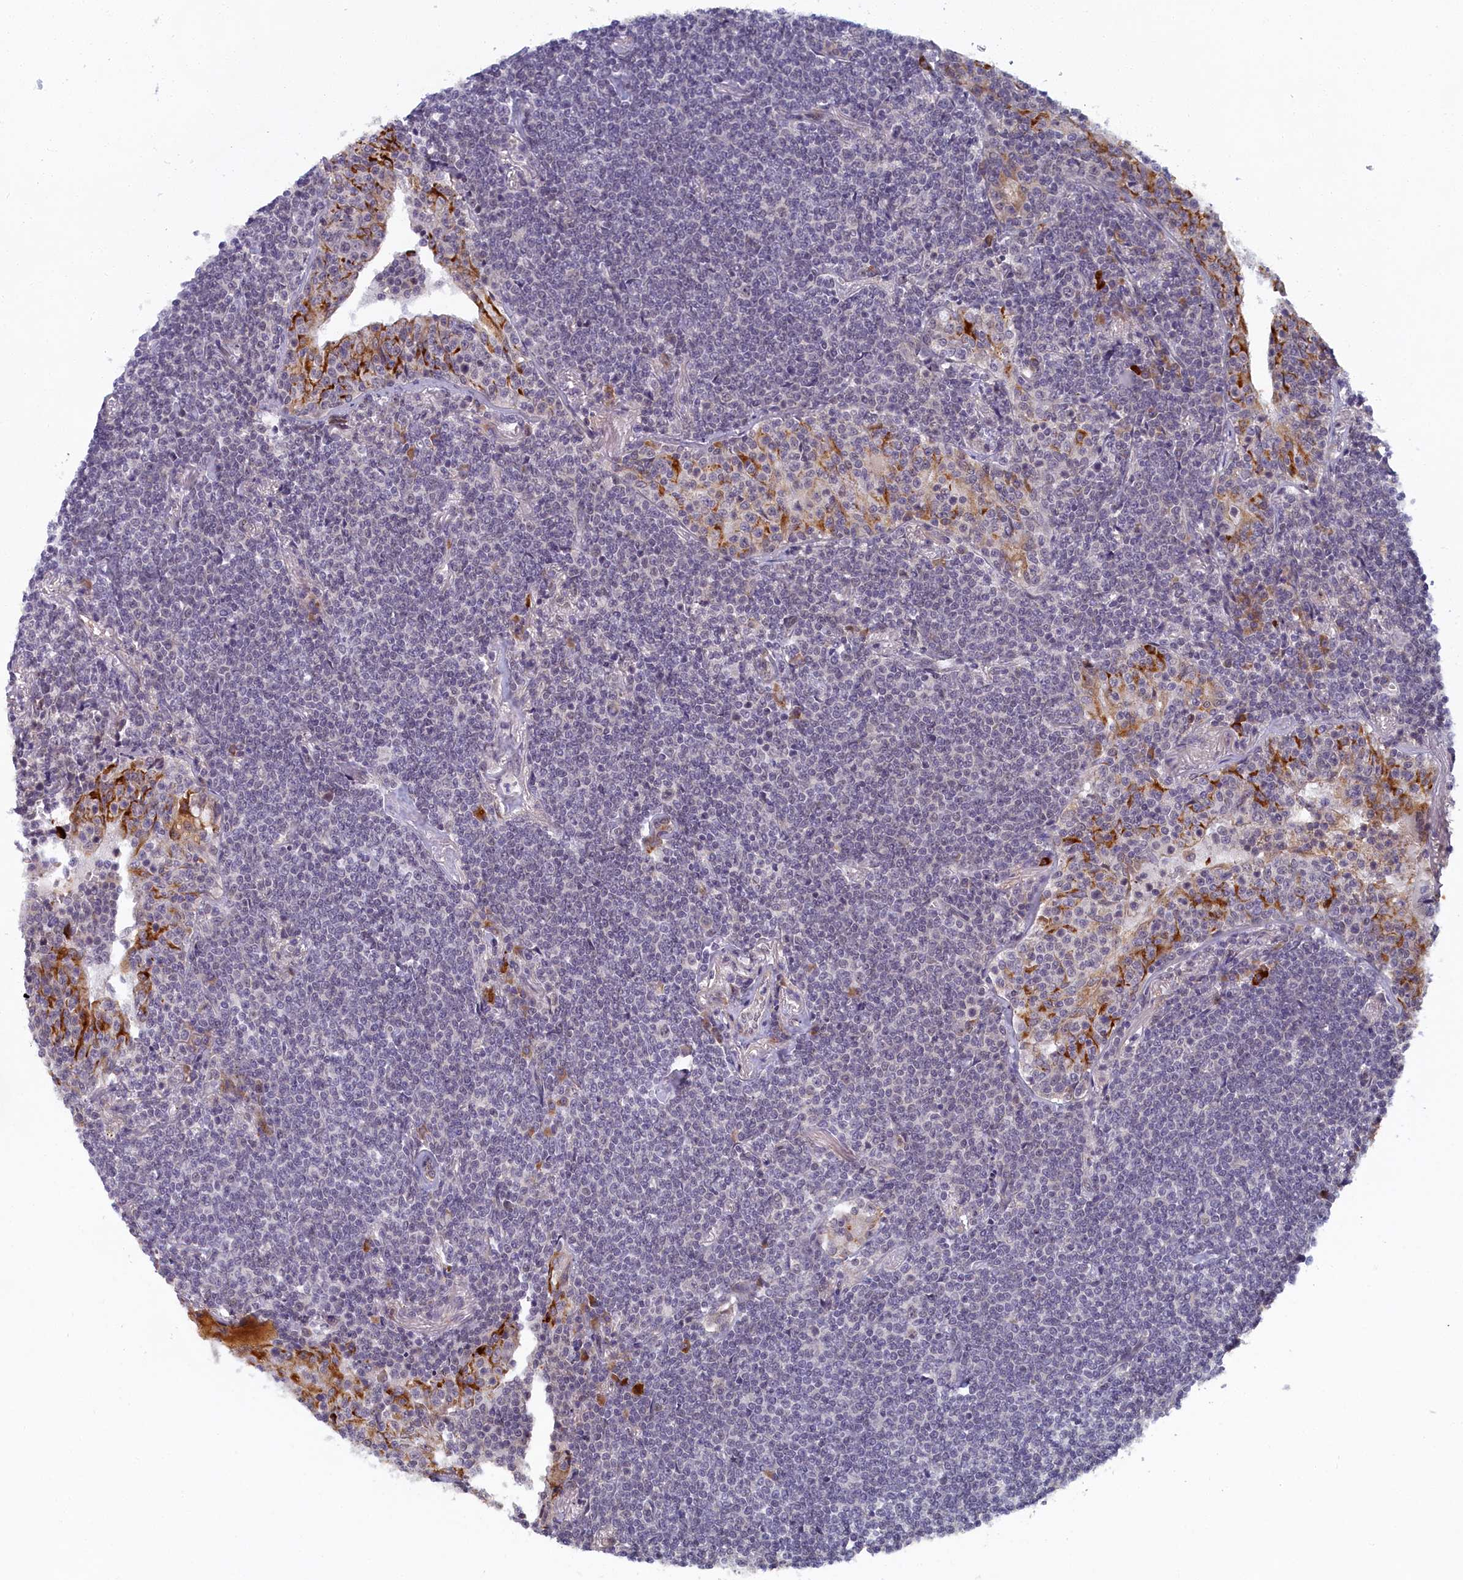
{"staining": {"intensity": "negative", "quantity": "none", "location": "none"}, "tissue": "lymphoma", "cell_type": "Tumor cells", "image_type": "cancer", "snomed": [{"axis": "morphology", "description": "Malignant lymphoma, non-Hodgkin's type, Low grade"}, {"axis": "topography", "description": "Lung"}], "caption": "An image of human malignant lymphoma, non-Hodgkin's type (low-grade) is negative for staining in tumor cells.", "gene": "DNAJC17", "patient": {"sex": "female", "age": 71}}